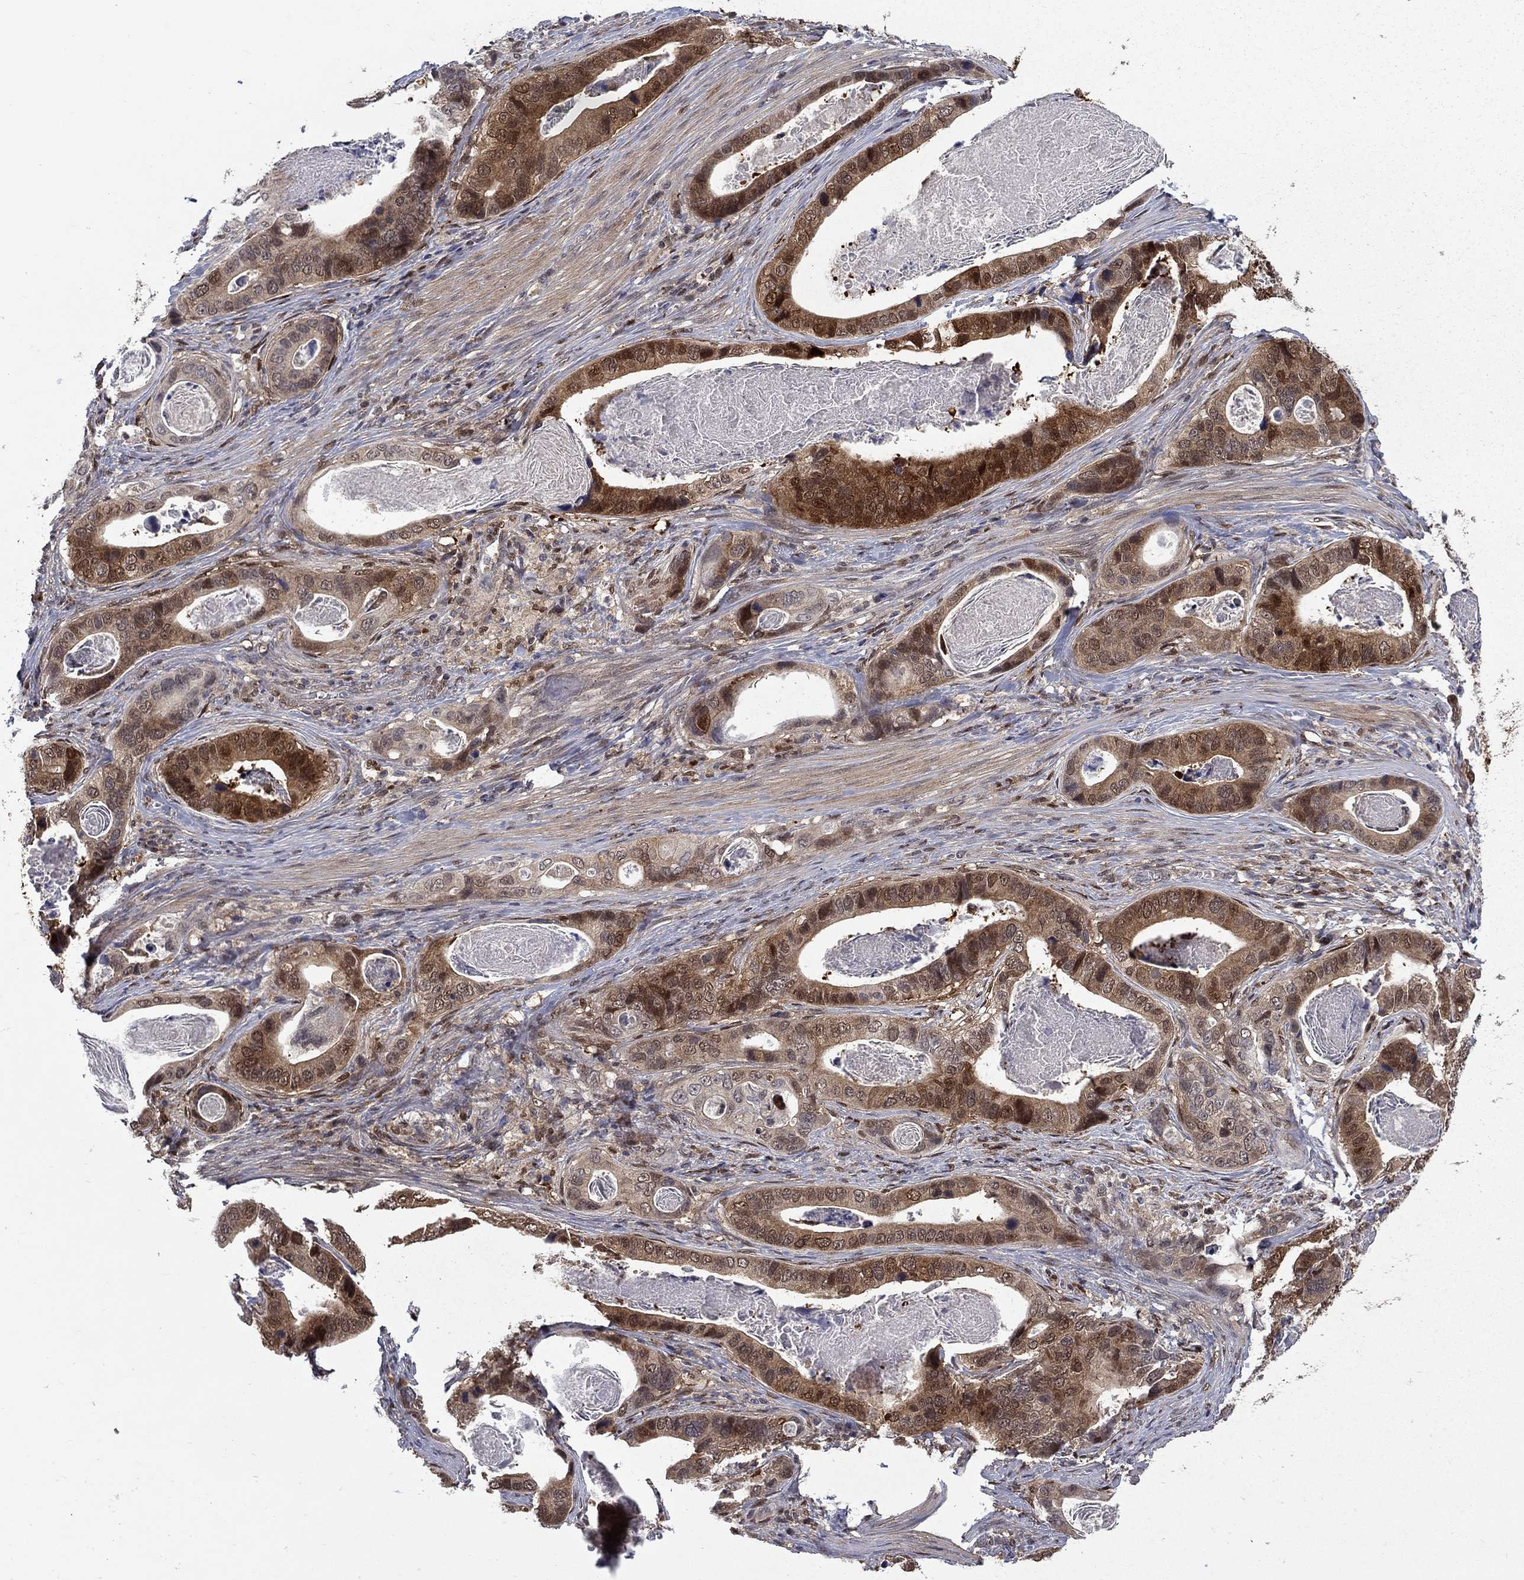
{"staining": {"intensity": "strong", "quantity": "25%-75%", "location": "cytoplasmic/membranous,nuclear"}, "tissue": "stomach cancer", "cell_type": "Tumor cells", "image_type": "cancer", "snomed": [{"axis": "morphology", "description": "Adenocarcinoma, NOS"}, {"axis": "topography", "description": "Stomach"}], "caption": "Immunohistochemical staining of stomach cancer demonstrates high levels of strong cytoplasmic/membranous and nuclear staining in approximately 25%-75% of tumor cells.", "gene": "CBR1", "patient": {"sex": "male", "age": 84}}